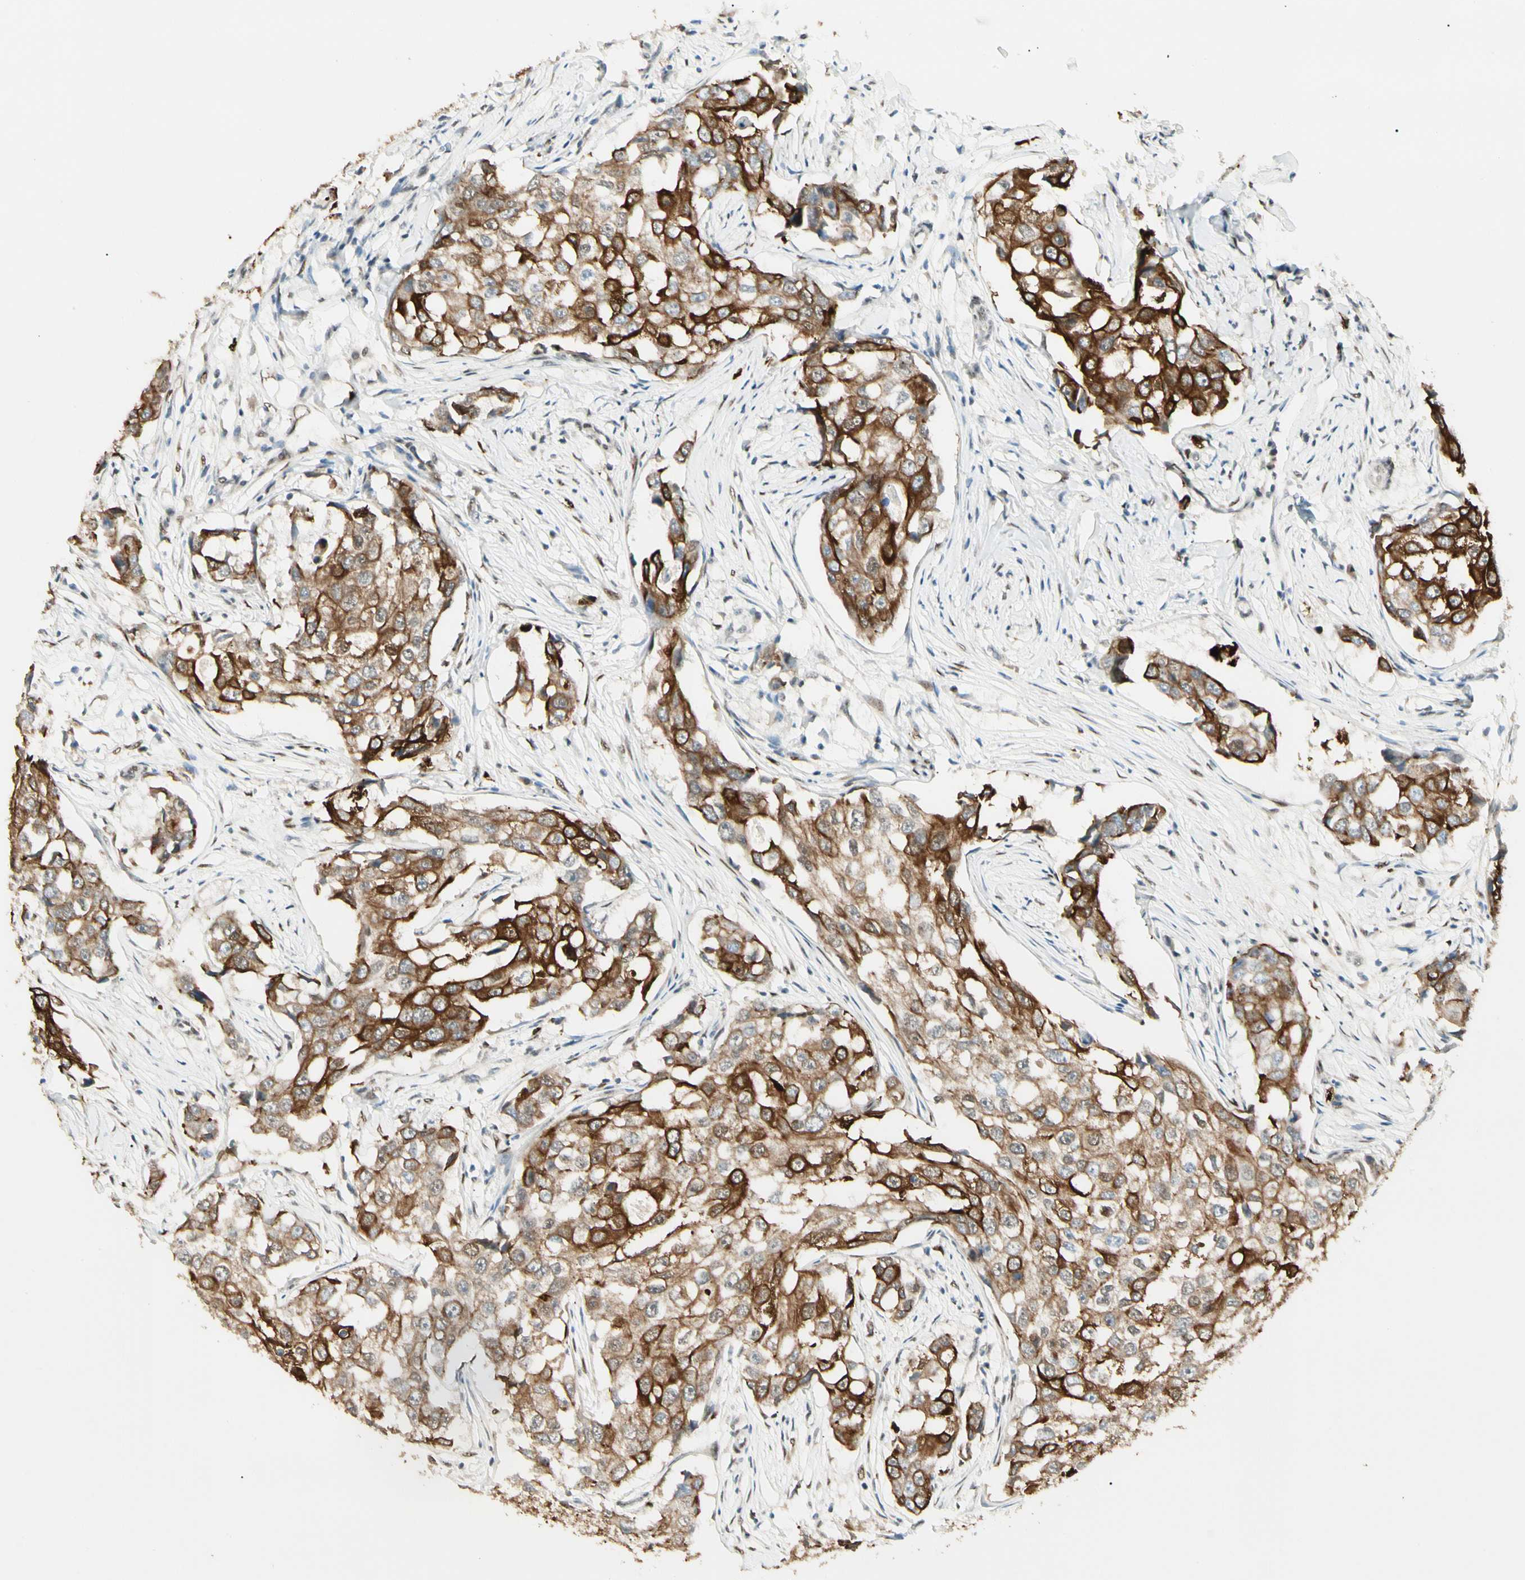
{"staining": {"intensity": "strong", "quantity": ">75%", "location": "cytoplasmic/membranous"}, "tissue": "breast cancer", "cell_type": "Tumor cells", "image_type": "cancer", "snomed": [{"axis": "morphology", "description": "Duct carcinoma"}, {"axis": "topography", "description": "Breast"}], "caption": "Immunohistochemical staining of intraductal carcinoma (breast) displays strong cytoplasmic/membranous protein expression in approximately >75% of tumor cells.", "gene": "ATXN1", "patient": {"sex": "female", "age": 27}}